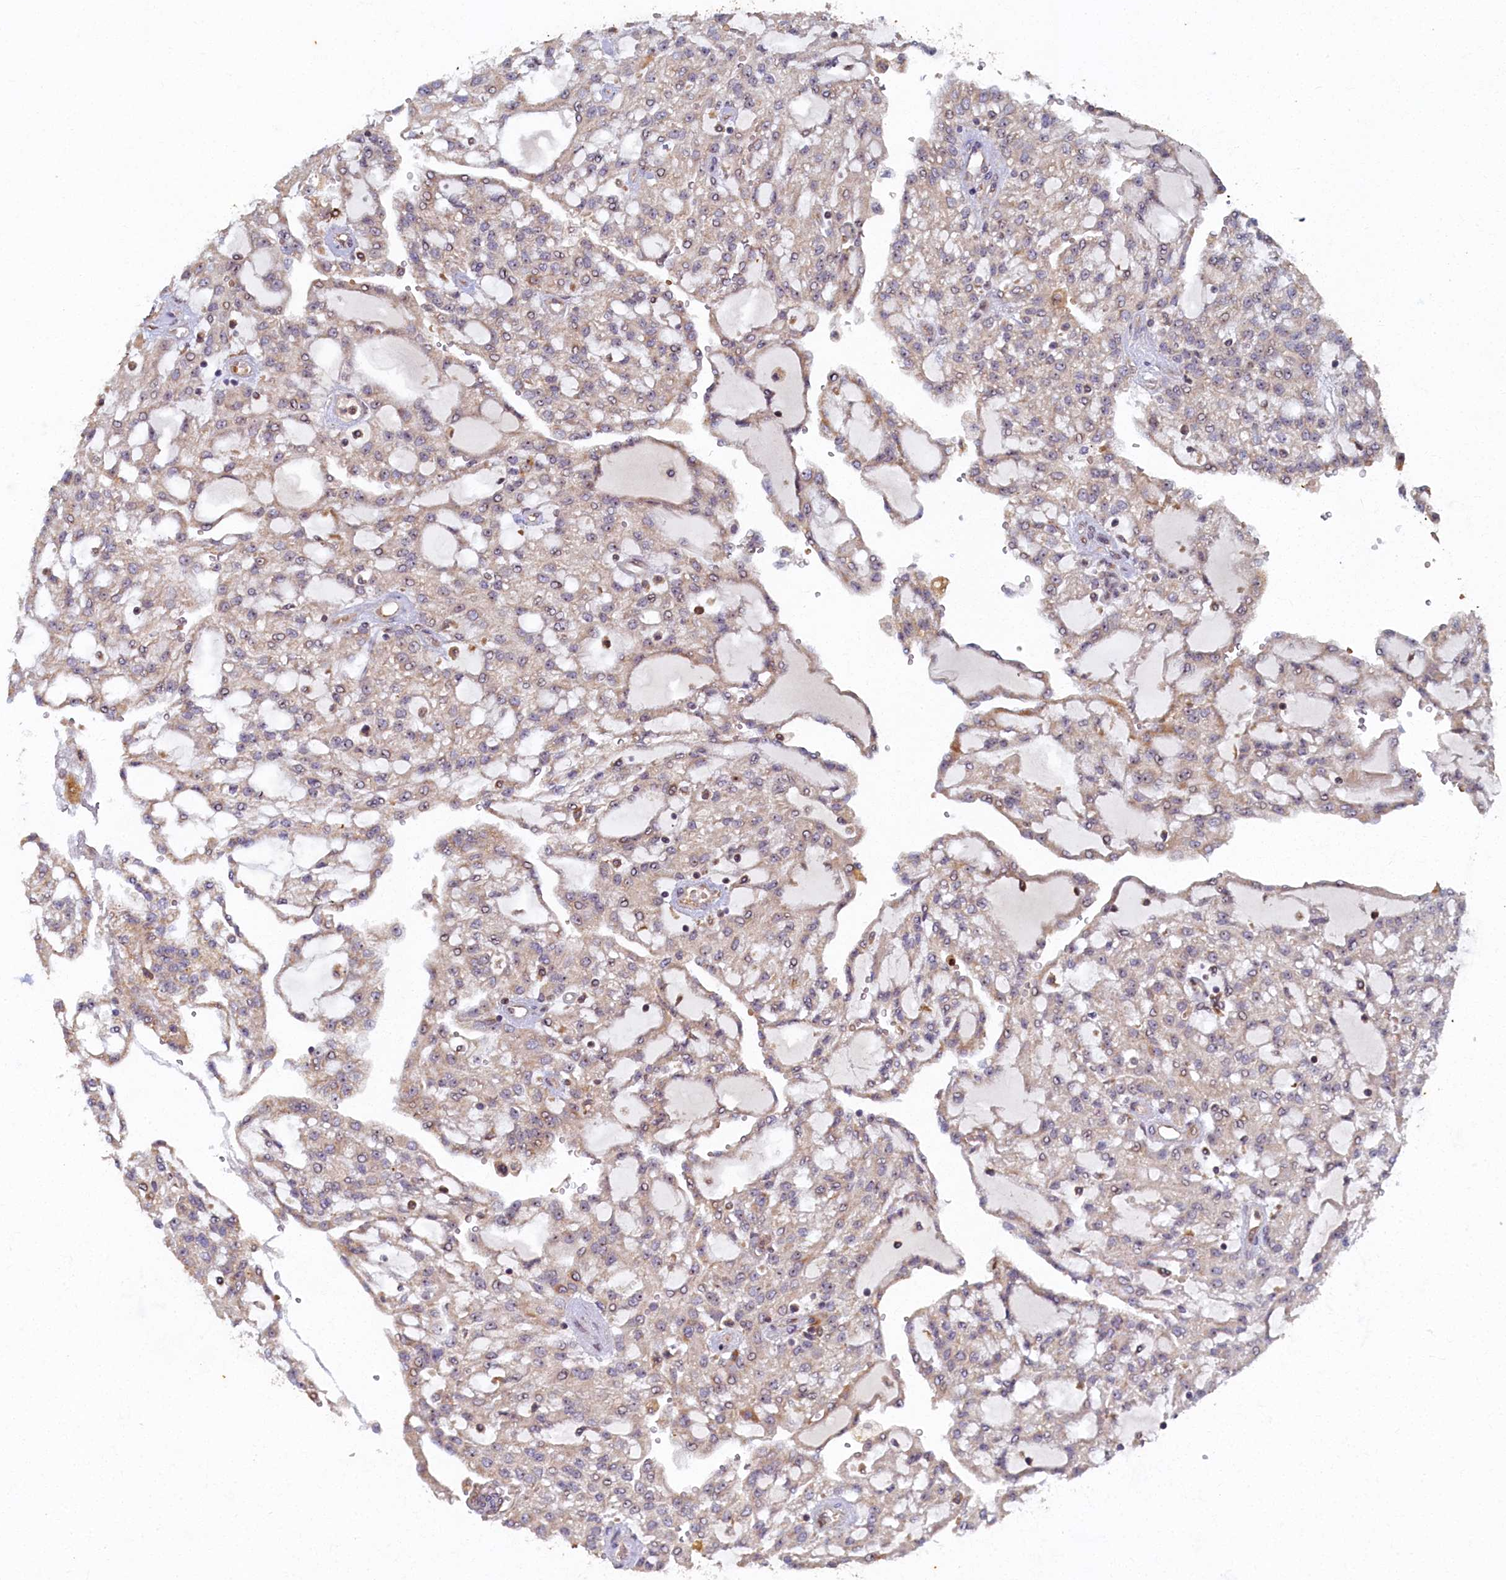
{"staining": {"intensity": "weak", "quantity": "25%-75%", "location": "cytoplasmic/membranous"}, "tissue": "renal cancer", "cell_type": "Tumor cells", "image_type": "cancer", "snomed": [{"axis": "morphology", "description": "Adenocarcinoma, NOS"}, {"axis": "topography", "description": "Kidney"}], "caption": "IHC staining of adenocarcinoma (renal), which reveals low levels of weak cytoplasmic/membranous expression in about 25%-75% of tumor cells indicating weak cytoplasmic/membranous protein staining. The staining was performed using DAB (3,3'-diaminobenzidine) (brown) for protein detection and nuclei were counterstained in hematoxylin (blue).", "gene": "CEP20", "patient": {"sex": "male", "age": 63}}